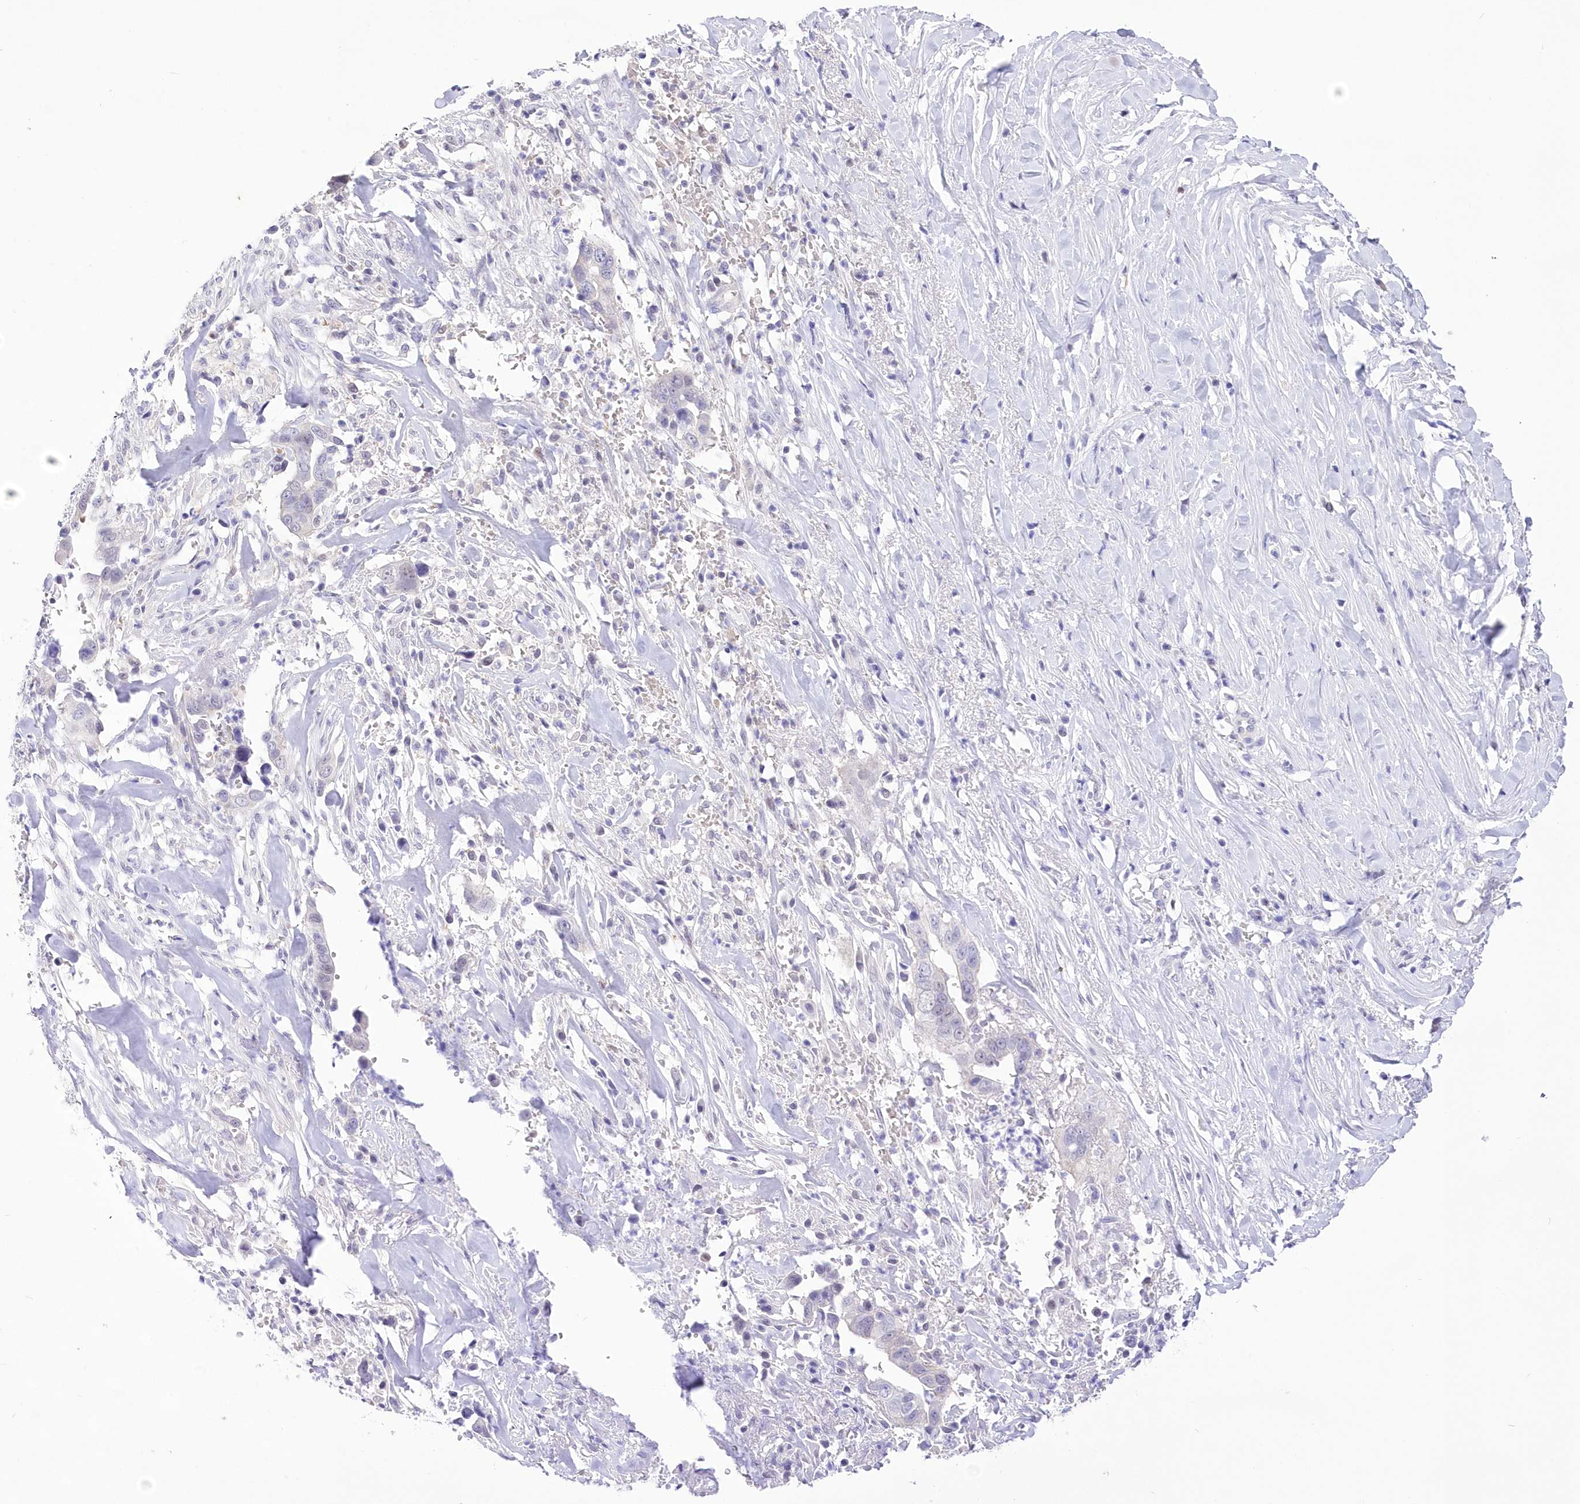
{"staining": {"intensity": "negative", "quantity": "none", "location": "none"}, "tissue": "liver cancer", "cell_type": "Tumor cells", "image_type": "cancer", "snomed": [{"axis": "morphology", "description": "Cholangiocarcinoma"}, {"axis": "topography", "description": "Liver"}], "caption": "Tumor cells are negative for brown protein staining in liver cholangiocarcinoma. The staining was performed using DAB to visualize the protein expression in brown, while the nuclei were stained in blue with hematoxylin (Magnification: 20x).", "gene": "UBA6", "patient": {"sex": "female", "age": 79}}